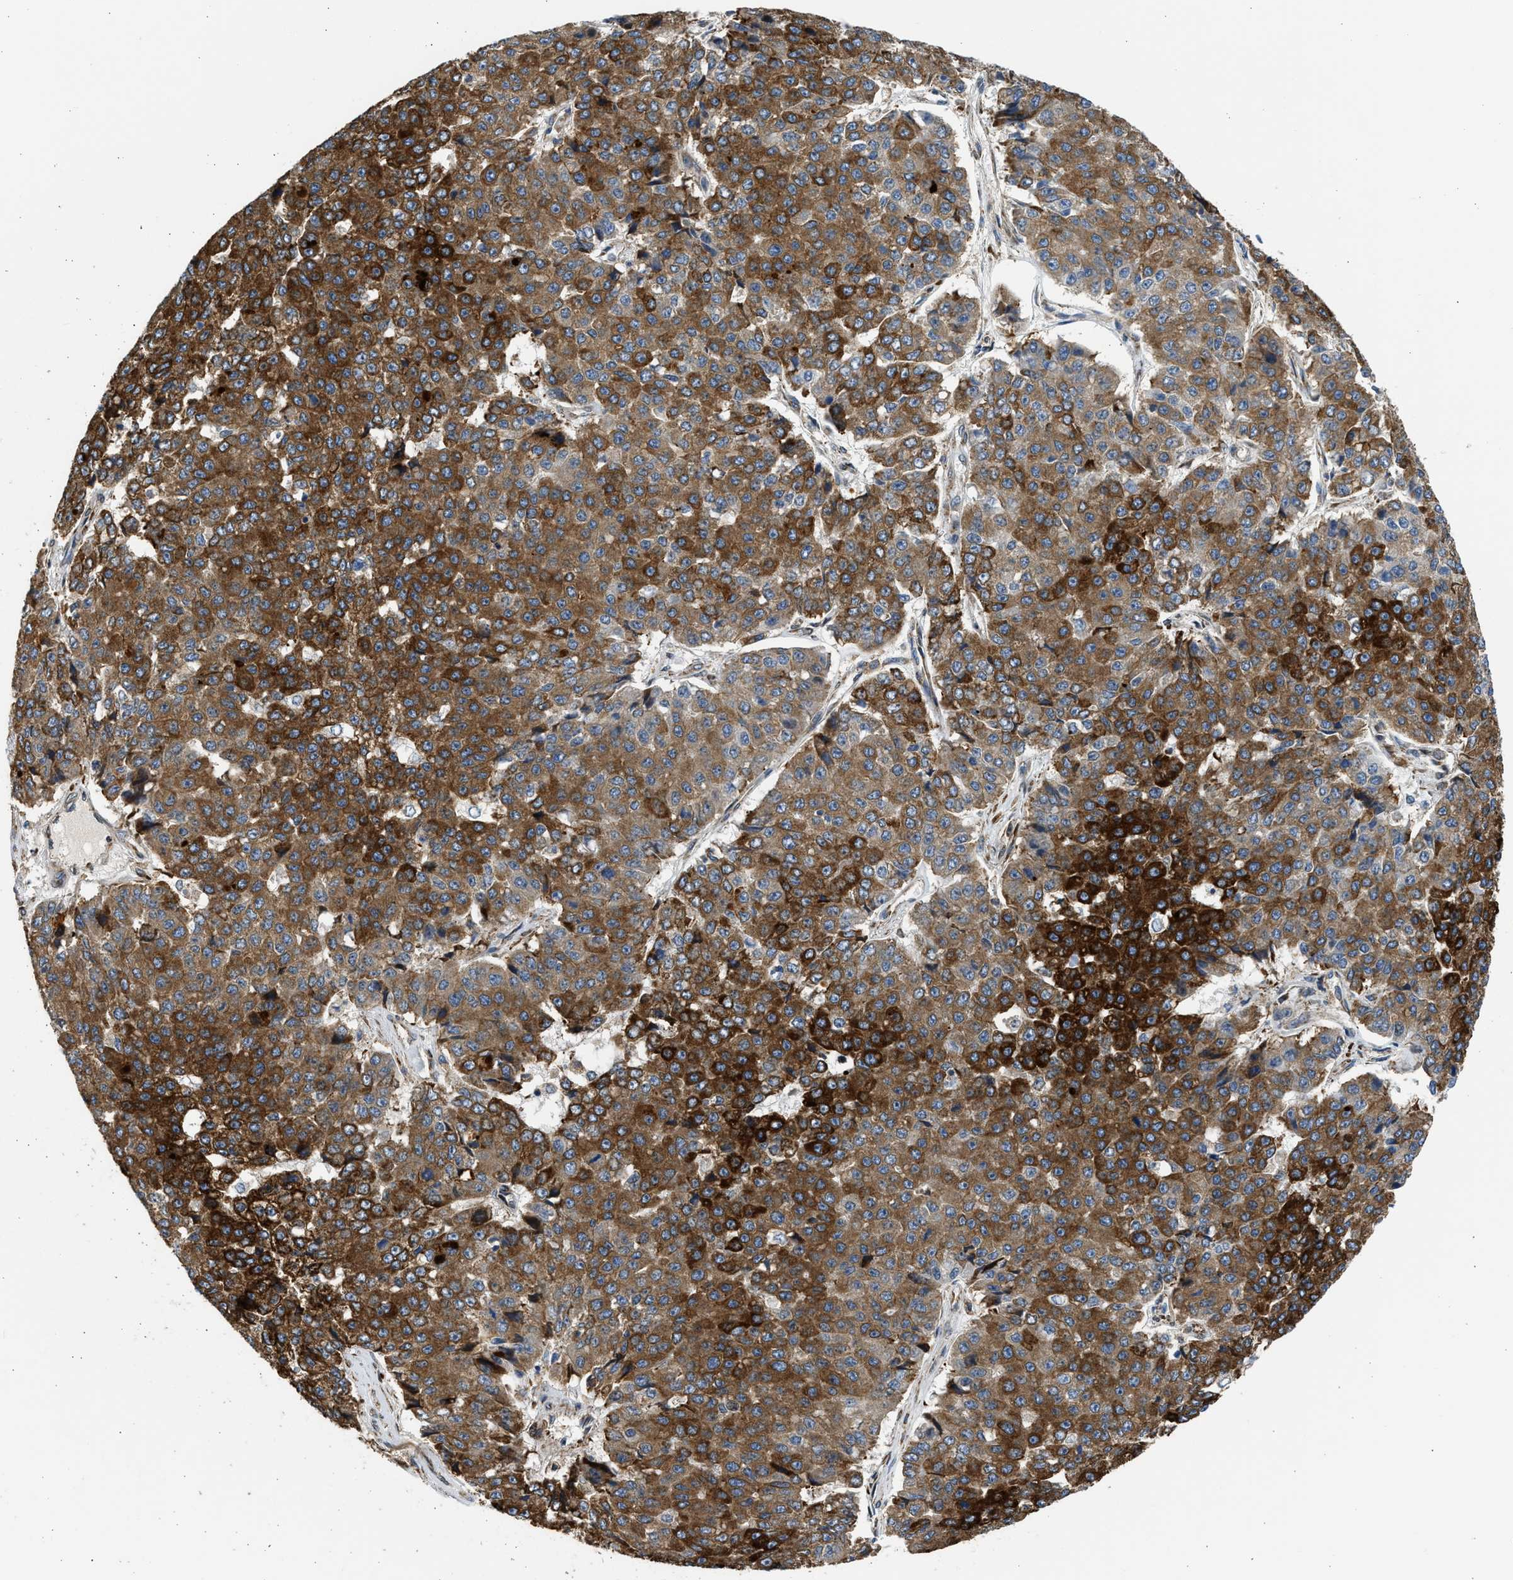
{"staining": {"intensity": "strong", "quantity": ">75%", "location": "cytoplasmic/membranous"}, "tissue": "pancreatic cancer", "cell_type": "Tumor cells", "image_type": "cancer", "snomed": [{"axis": "morphology", "description": "Adenocarcinoma, NOS"}, {"axis": "topography", "description": "Pancreas"}], "caption": "High-power microscopy captured an immunohistochemistry image of pancreatic adenocarcinoma, revealing strong cytoplasmic/membranous positivity in approximately >75% of tumor cells.", "gene": "PLD2", "patient": {"sex": "male", "age": 50}}